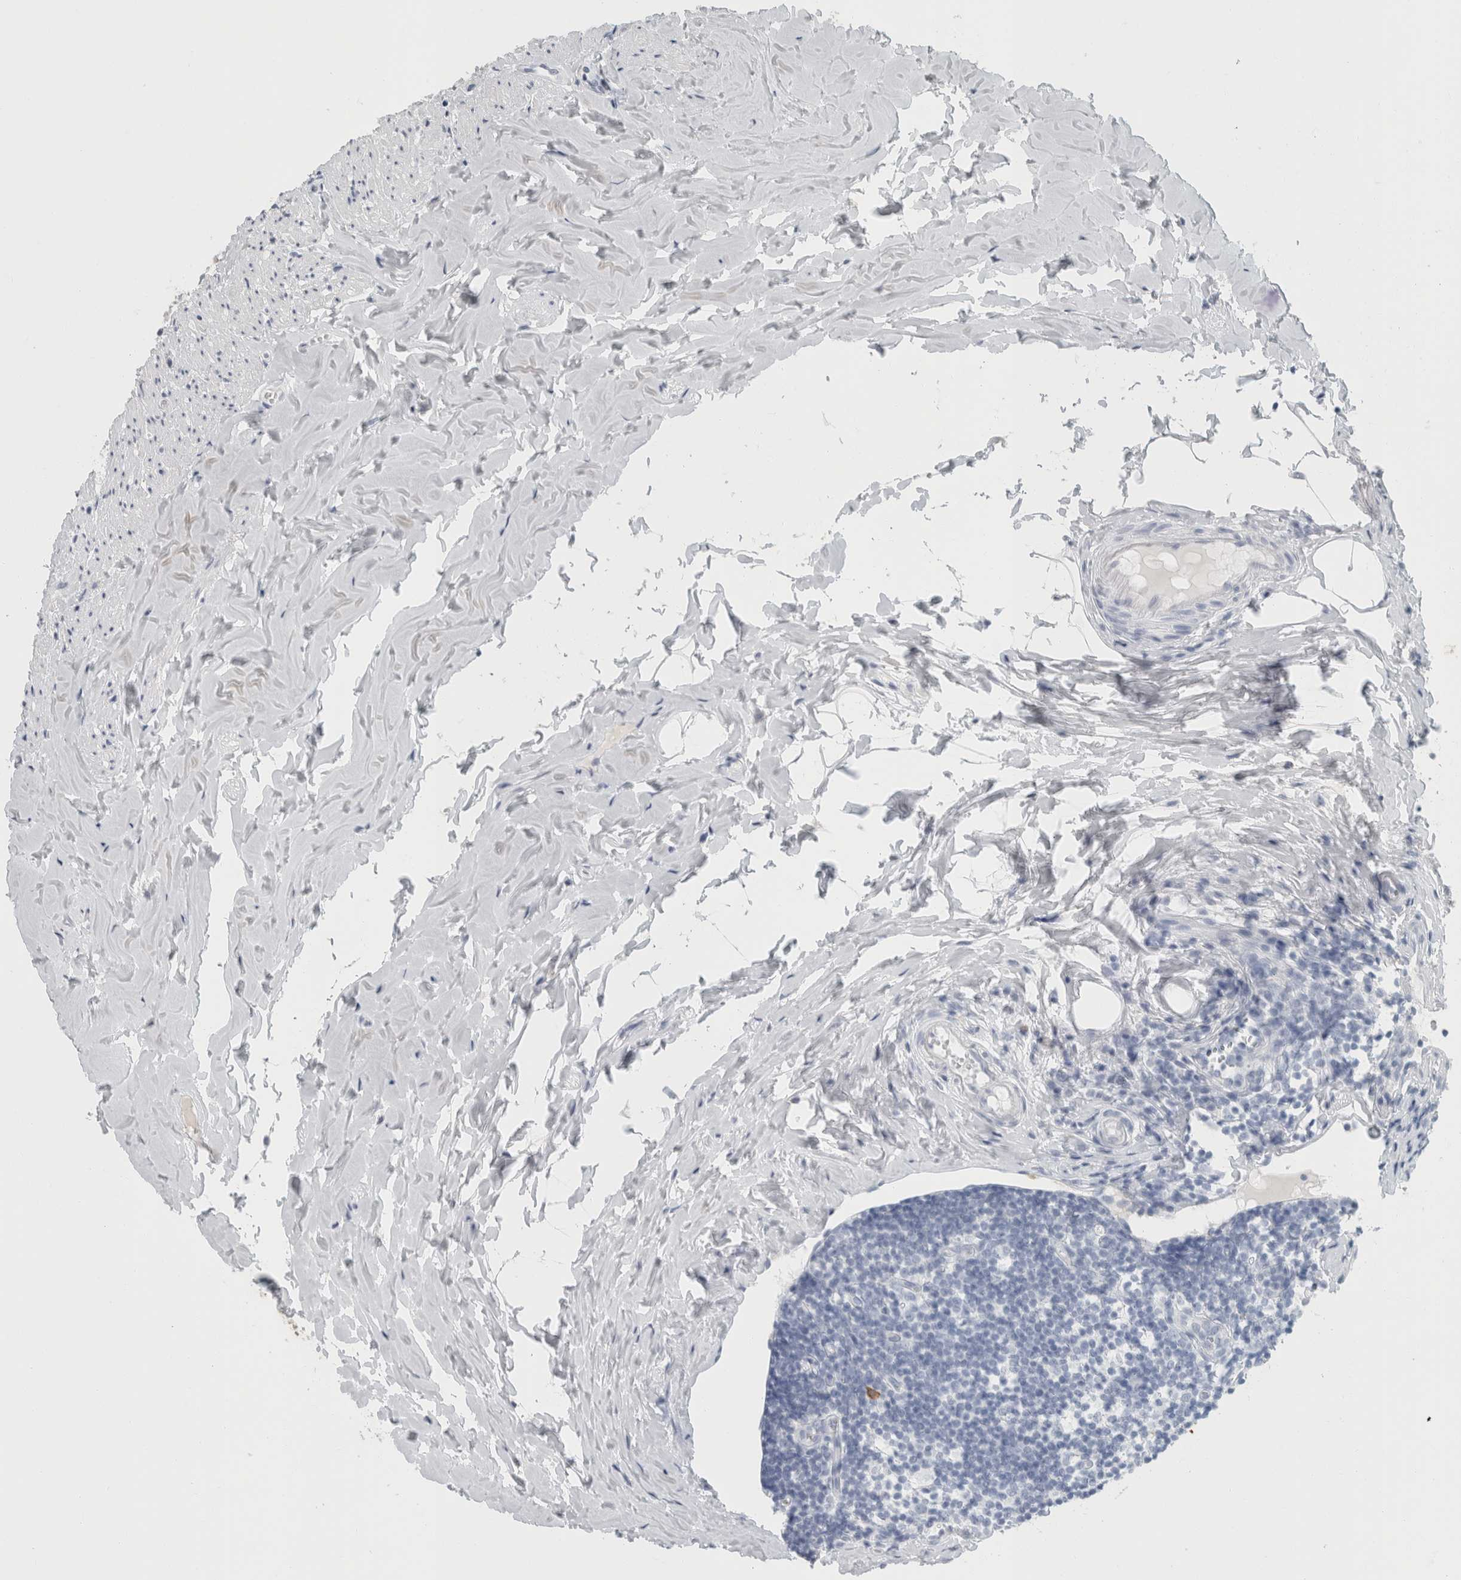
{"staining": {"intensity": "strong", "quantity": "25%-75%", "location": "cytoplasmic/membranous"}, "tissue": "appendix", "cell_type": "Glandular cells", "image_type": "normal", "snomed": [{"axis": "morphology", "description": "Normal tissue, NOS"}, {"axis": "topography", "description": "Appendix"}], "caption": "This micrograph shows immunohistochemistry (IHC) staining of normal human appendix, with high strong cytoplasmic/membranous positivity in about 25%-75% of glandular cells.", "gene": "SLC28A3", "patient": {"sex": "female", "age": 20}}